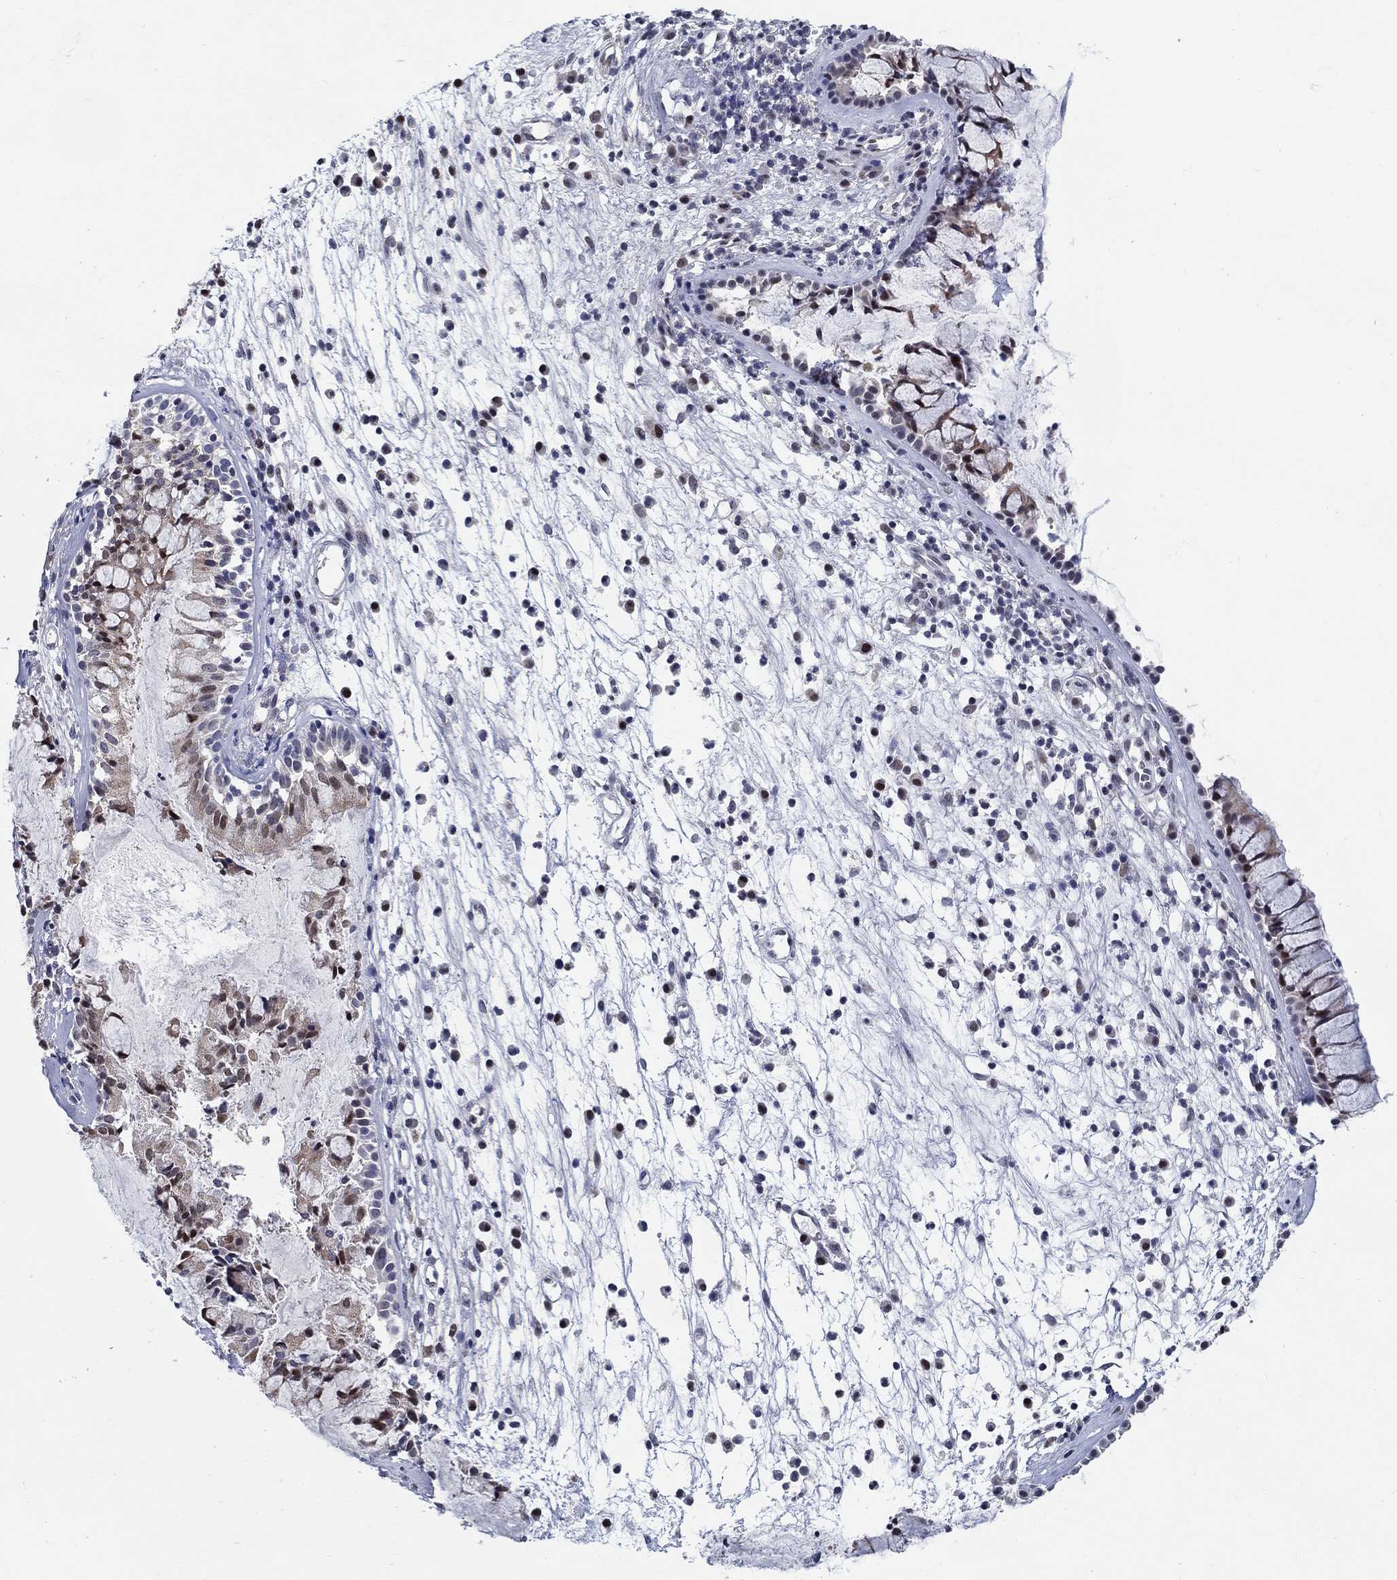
{"staining": {"intensity": "strong", "quantity": "25%-75%", "location": "cytoplasmic/membranous,nuclear"}, "tissue": "nasopharynx", "cell_type": "Respiratory epithelial cells", "image_type": "normal", "snomed": [{"axis": "morphology", "description": "Normal tissue, NOS"}, {"axis": "topography", "description": "Nasopharynx"}], "caption": "Immunohistochemistry (IHC) (DAB) staining of normal human nasopharynx reveals strong cytoplasmic/membranous,nuclear protein staining in about 25%-75% of respiratory epithelial cells. The protein is shown in brown color, while the nuclei are stained blue.", "gene": "C16orf46", "patient": {"sex": "male", "age": 77}}